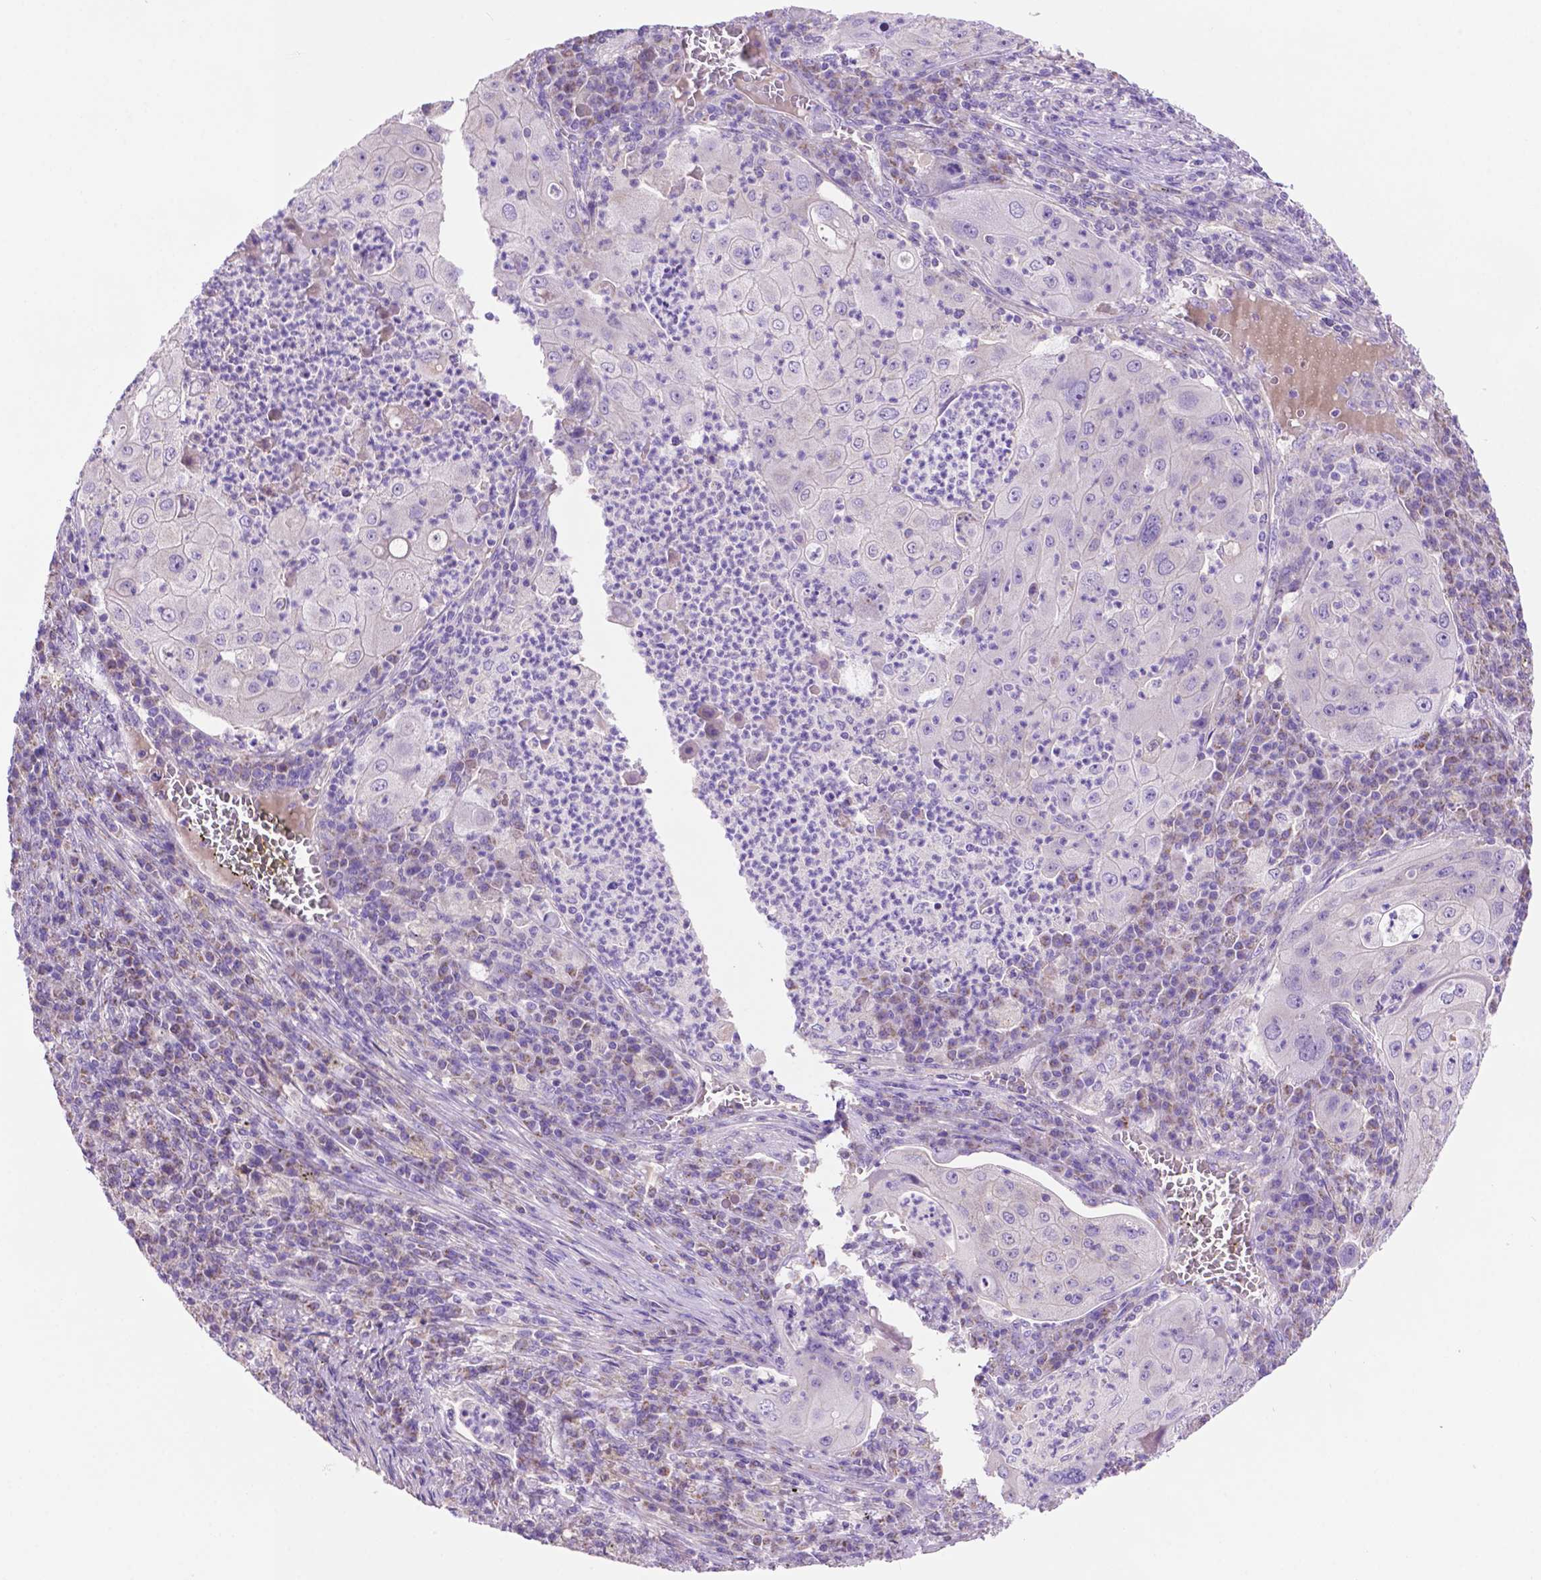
{"staining": {"intensity": "negative", "quantity": "none", "location": "none"}, "tissue": "lung cancer", "cell_type": "Tumor cells", "image_type": "cancer", "snomed": [{"axis": "morphology", "description": "Squamous cell carcinoma, NOS"}, {"axis": "topography", "description": "Lung"}], "caption": "This is an immunohistochemistry (IHC) image of lung cancer. There is no expression in tumor cells.", "gene": "PHYHIP", "patient": {"sex": "female", "age": 59}}